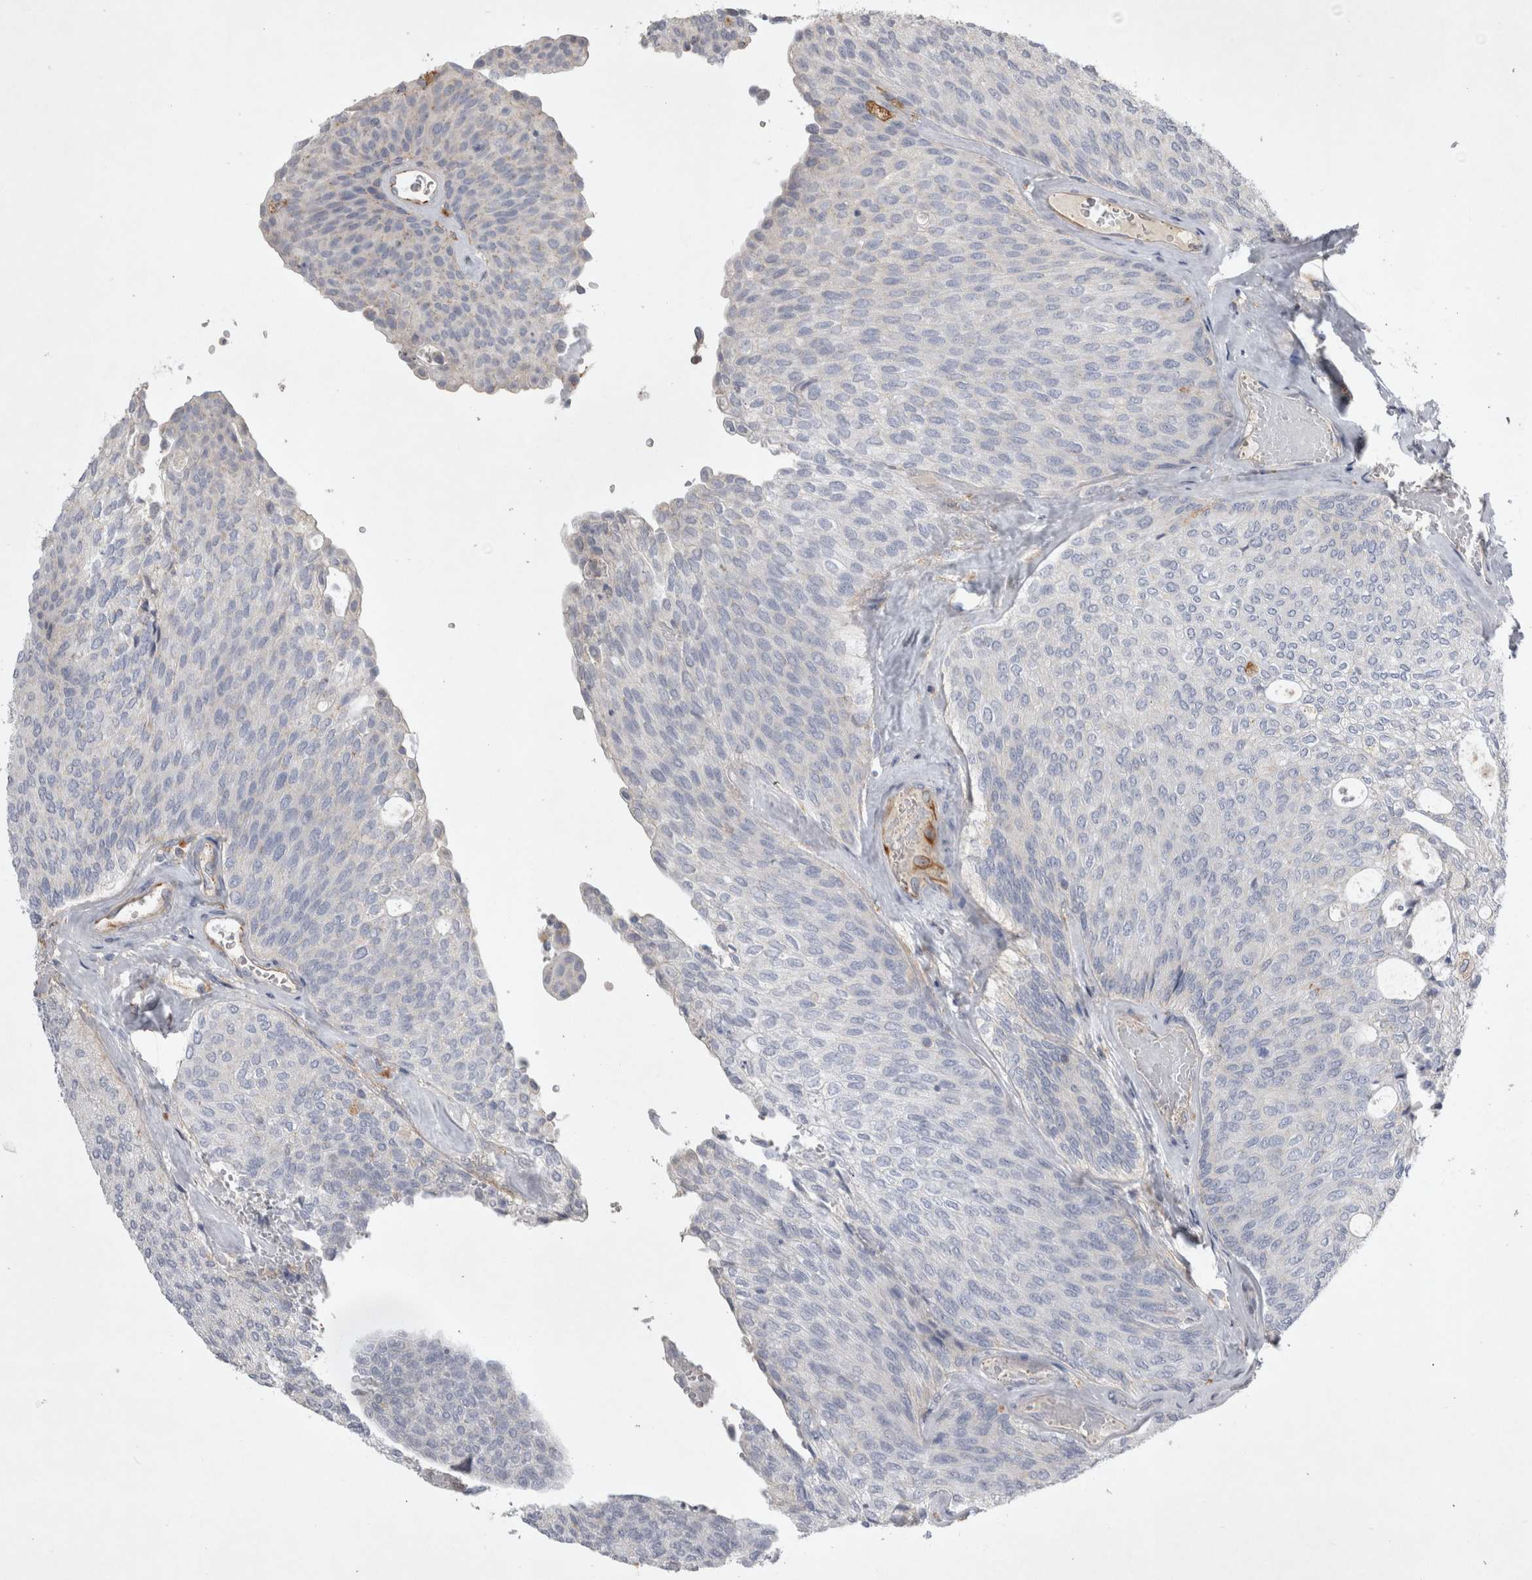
{"staining": {"intensity": "negative", "quantity": "none", "location": "none"}, "tissue": "urothelial cancer", "cell_type": "Tumor cells", "image_type": "cancer", "snomed": [{"axis": "morphology", "description": "Urothelial carcinoma, Low grade"}, {"axis": "topography", "description": "Urinary bladder"}], "caption": "This is an immunohistochemistry photomicrograph of human low-grade urothelial carcinoma. There is no expression in tumor cells.", "gene": "STRADB", "patient": {"sex": "female", "age": 79}}